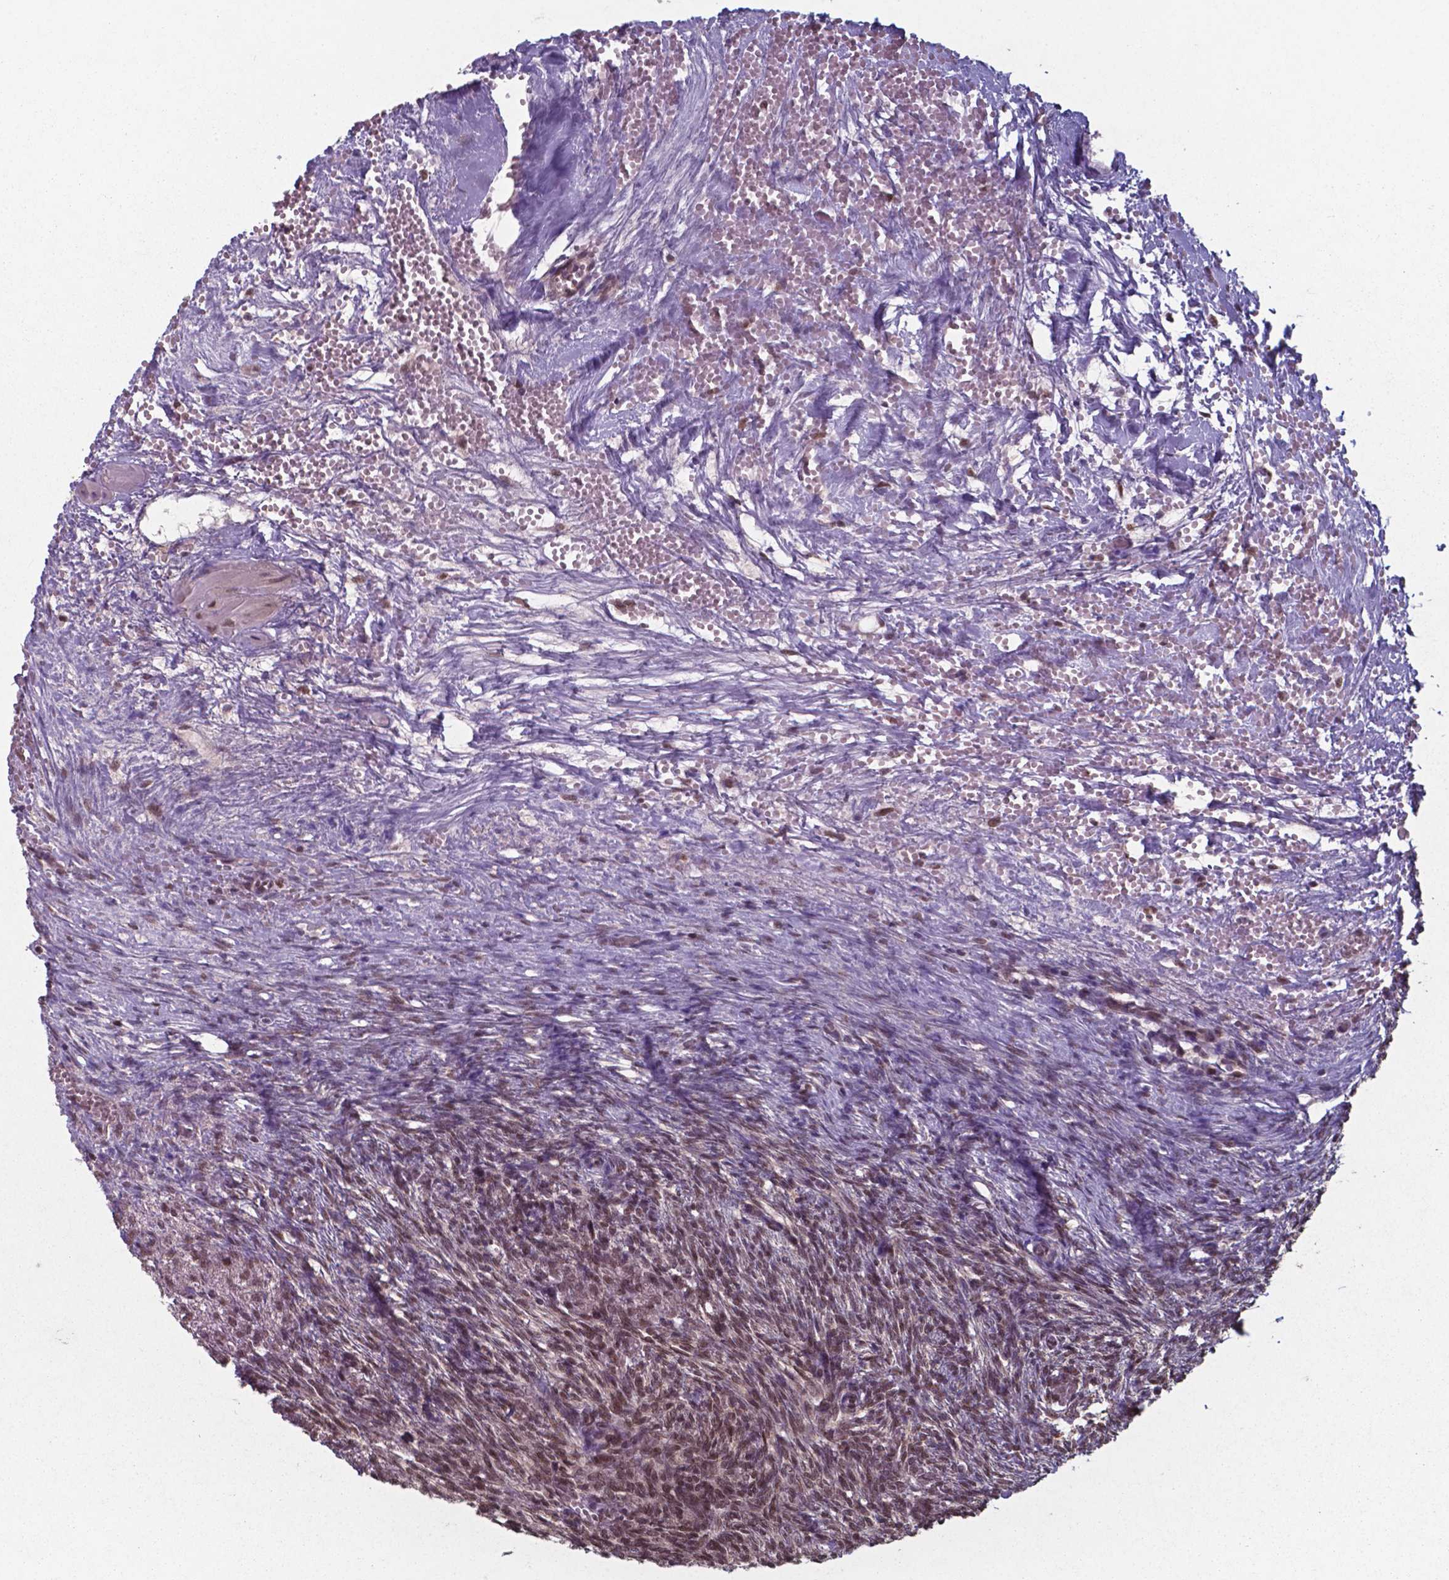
{"staining": {"intensity": "moderate", "quantity": "25%-75%", "location": "nuclear"}, "tissue": "ovary", "cell_type": "Ovarian stroma cells", "image_type": "normal", "snomed": [{"axis": "morphology", "description": "Normal tissue, NOS"}, {"axis": "topography", "description": "Ovary"}], "caption": "A histopathology image of ovary stained for a protein exhibits moderate nuclear brown staining in ovarian stroma cells. (DAB (3,3'-diaminobenzidine) IHC, brown staining for protein, blue staining for nuclei).", "gene": "UBA1", "patient": {"sex": "female", "age": 46}}